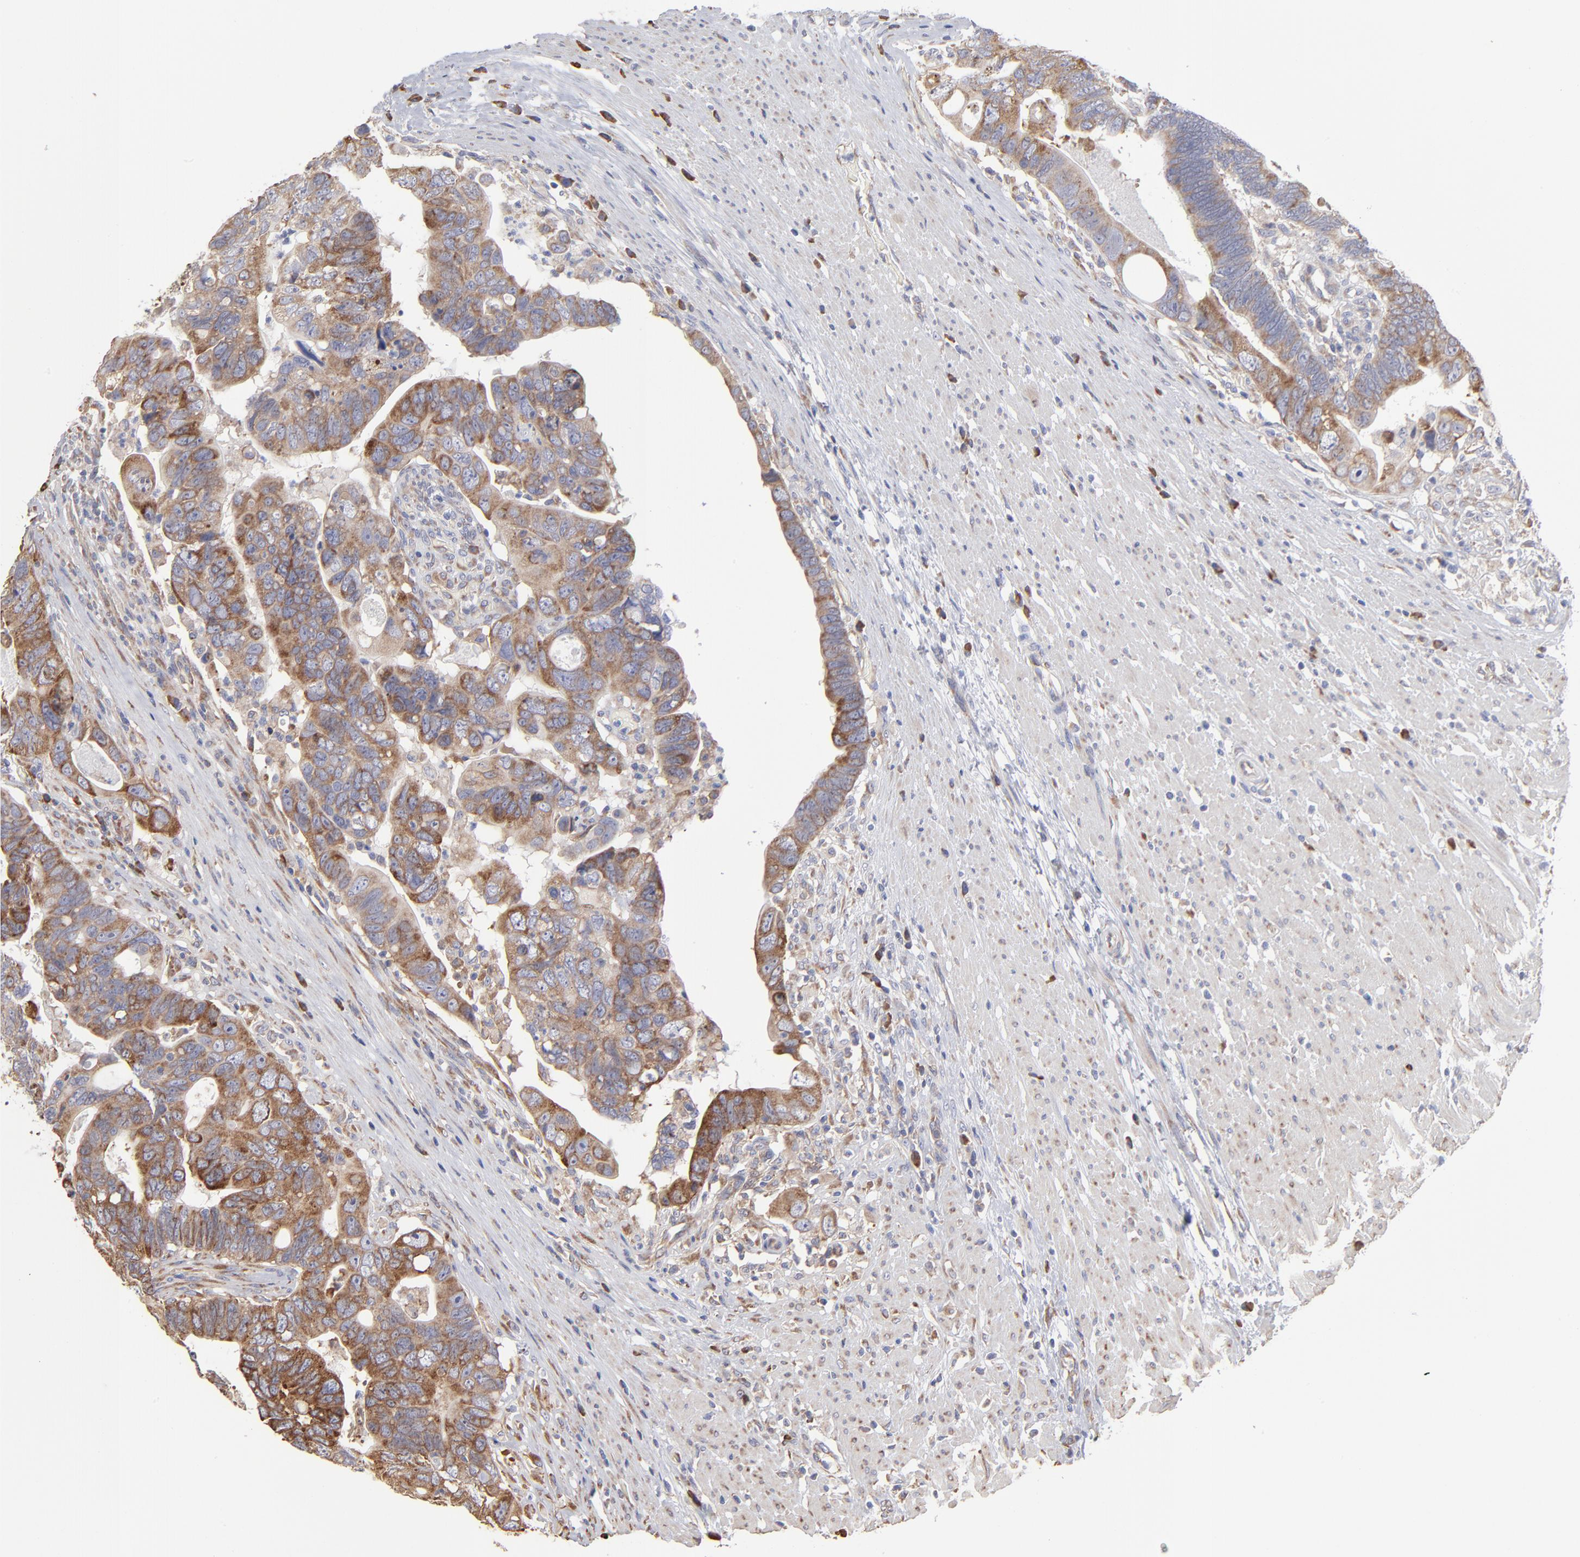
{"staining": {"intensity": "moderate", "quantity": ">75%", "location": "cytoplasmic/membranous"}, "tissue": "colorectal cancer", "cell_type": "Tumor cells", "image_type": "cancer", "snomed": [{"axis": "morphology", "description": "Adenocarcinoma, NOS"}, {"axis": "topography", "description": "Rectum"}], "caption": "Colorectal cancer stained with IHC shows moderate cytoplasmic/membranous staining in about >75% of tumor cells. (DAB IHC, brown staining for protein, blue staining for nuclei).", "gene": "RPL3", "patient": {"sex": "male", "age": 53}}